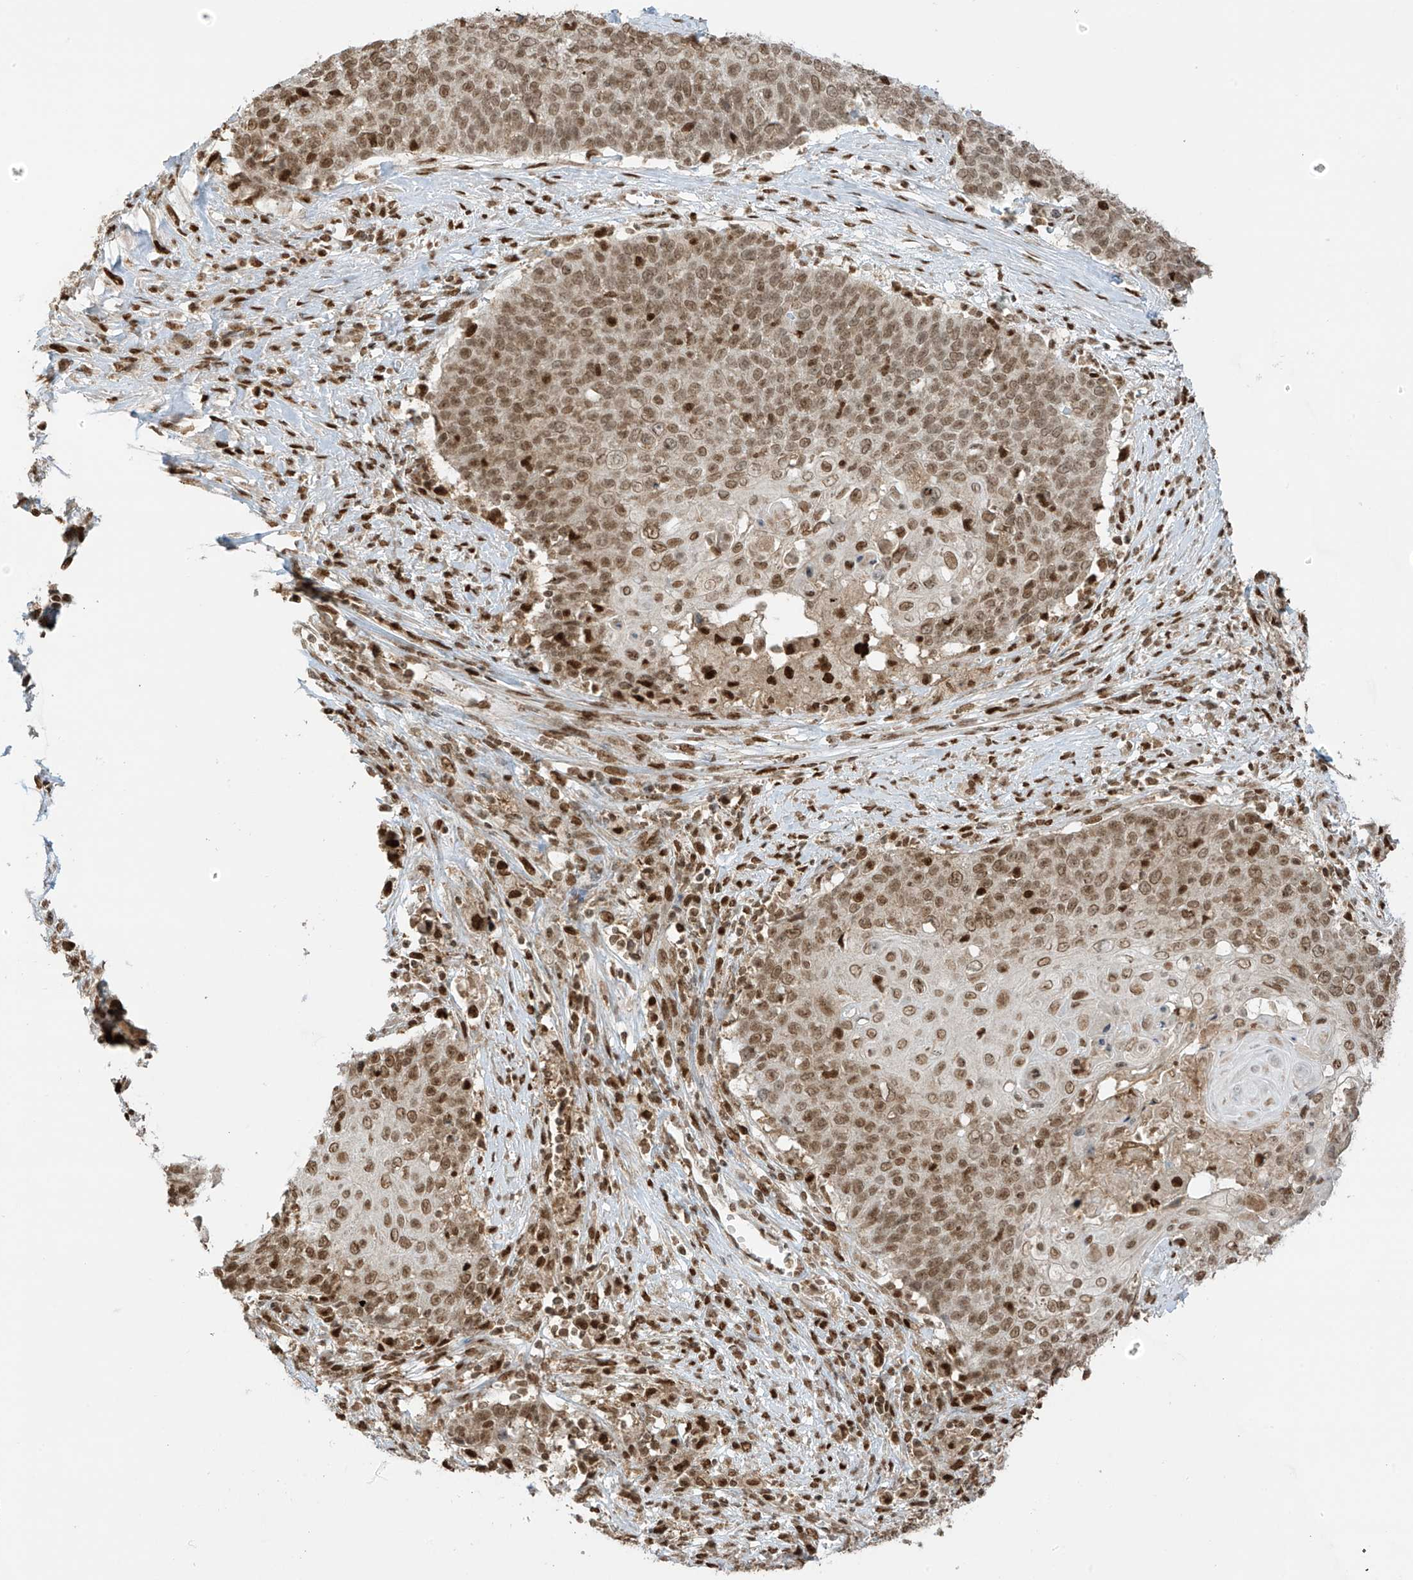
{"staining": {"intensity": "moderate", "quantity": ">75%", "location": "nuclear"}, "tissue": "cervical cancer", "cell_type": "Tumor cells", "image_type": "cancer", "snomed": [{"axis": "morphology", "description": "Squamous cell carcinoma, NOS"}, {"axis": "topography", "description": "Cervix"}], "caption": "About >75% of tumor cells in human cervical squamous cell carcinoma show moderate nuclear protein staining as visualized by brown immunohistochemical staining.", "gene": "KPNB1", "patient": {"sex": "female", "age": 39}}